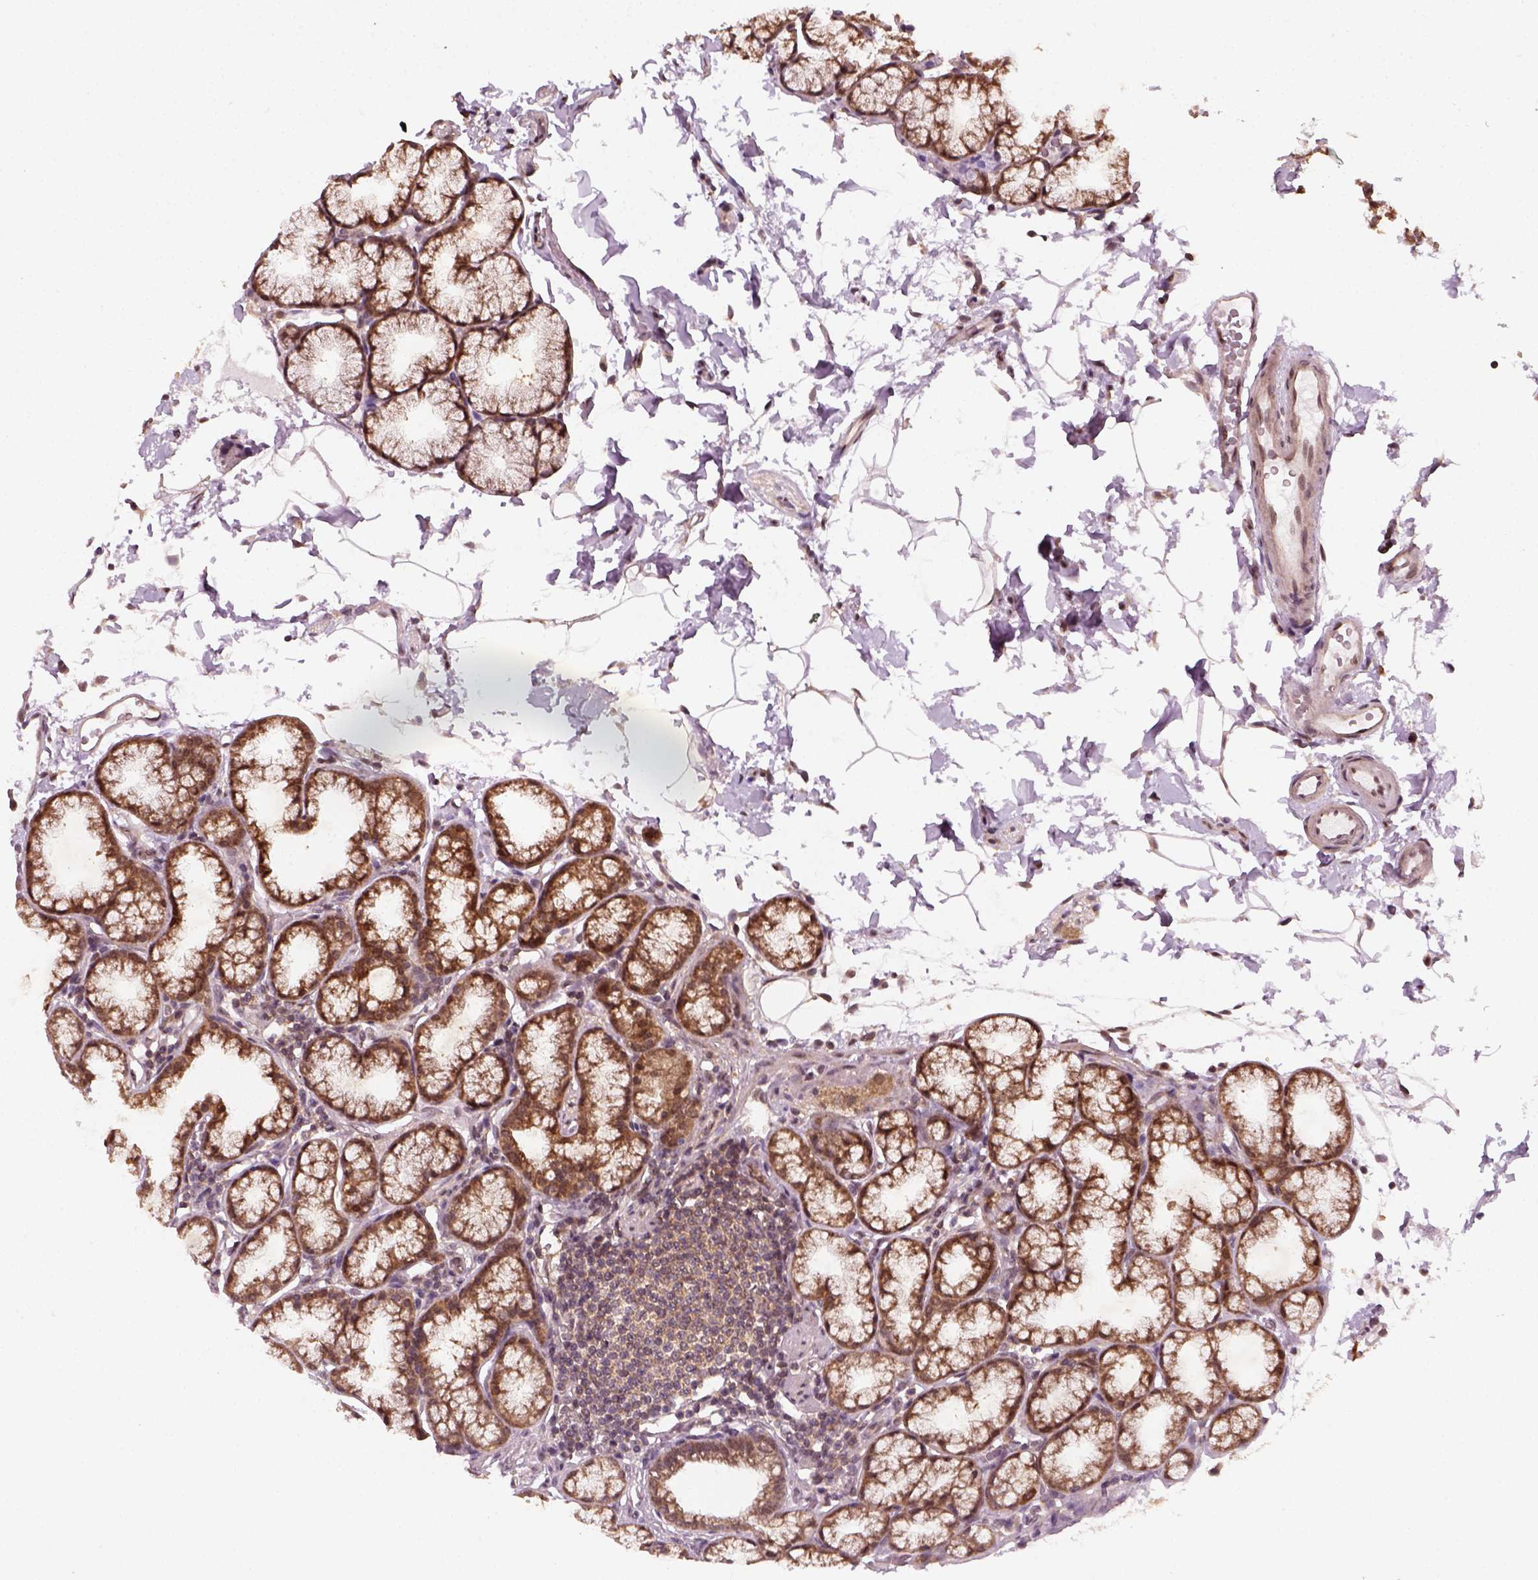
{"staining": {"intensity": "strong", "quantity": ">75%", "location": "cytoplasmic/membranous,nuclear"}, "tissue": "duodenum", "cell_type": "Glandular cells", "image_type": "normal", "snomed": [{"axis": "morphology", "description": "Normal tissue, NOS"}, {"axis": "topography", "description": "Pancreas"}, {"axis": "topography", "description": "Duodenum"}], "caption": "Immunohistochemical staining of unremarkable human duodenum reveals high levels of strong cytoplasmic/membranous,nuclear expression in approximately >75% of glandular cells. (Stains: DAB in brown, nuclei in blue, Microscopy: brightfield microscopy at high magnification).", "gene": "NUDT9", "patient": {"sex": "male", "age": 59}}